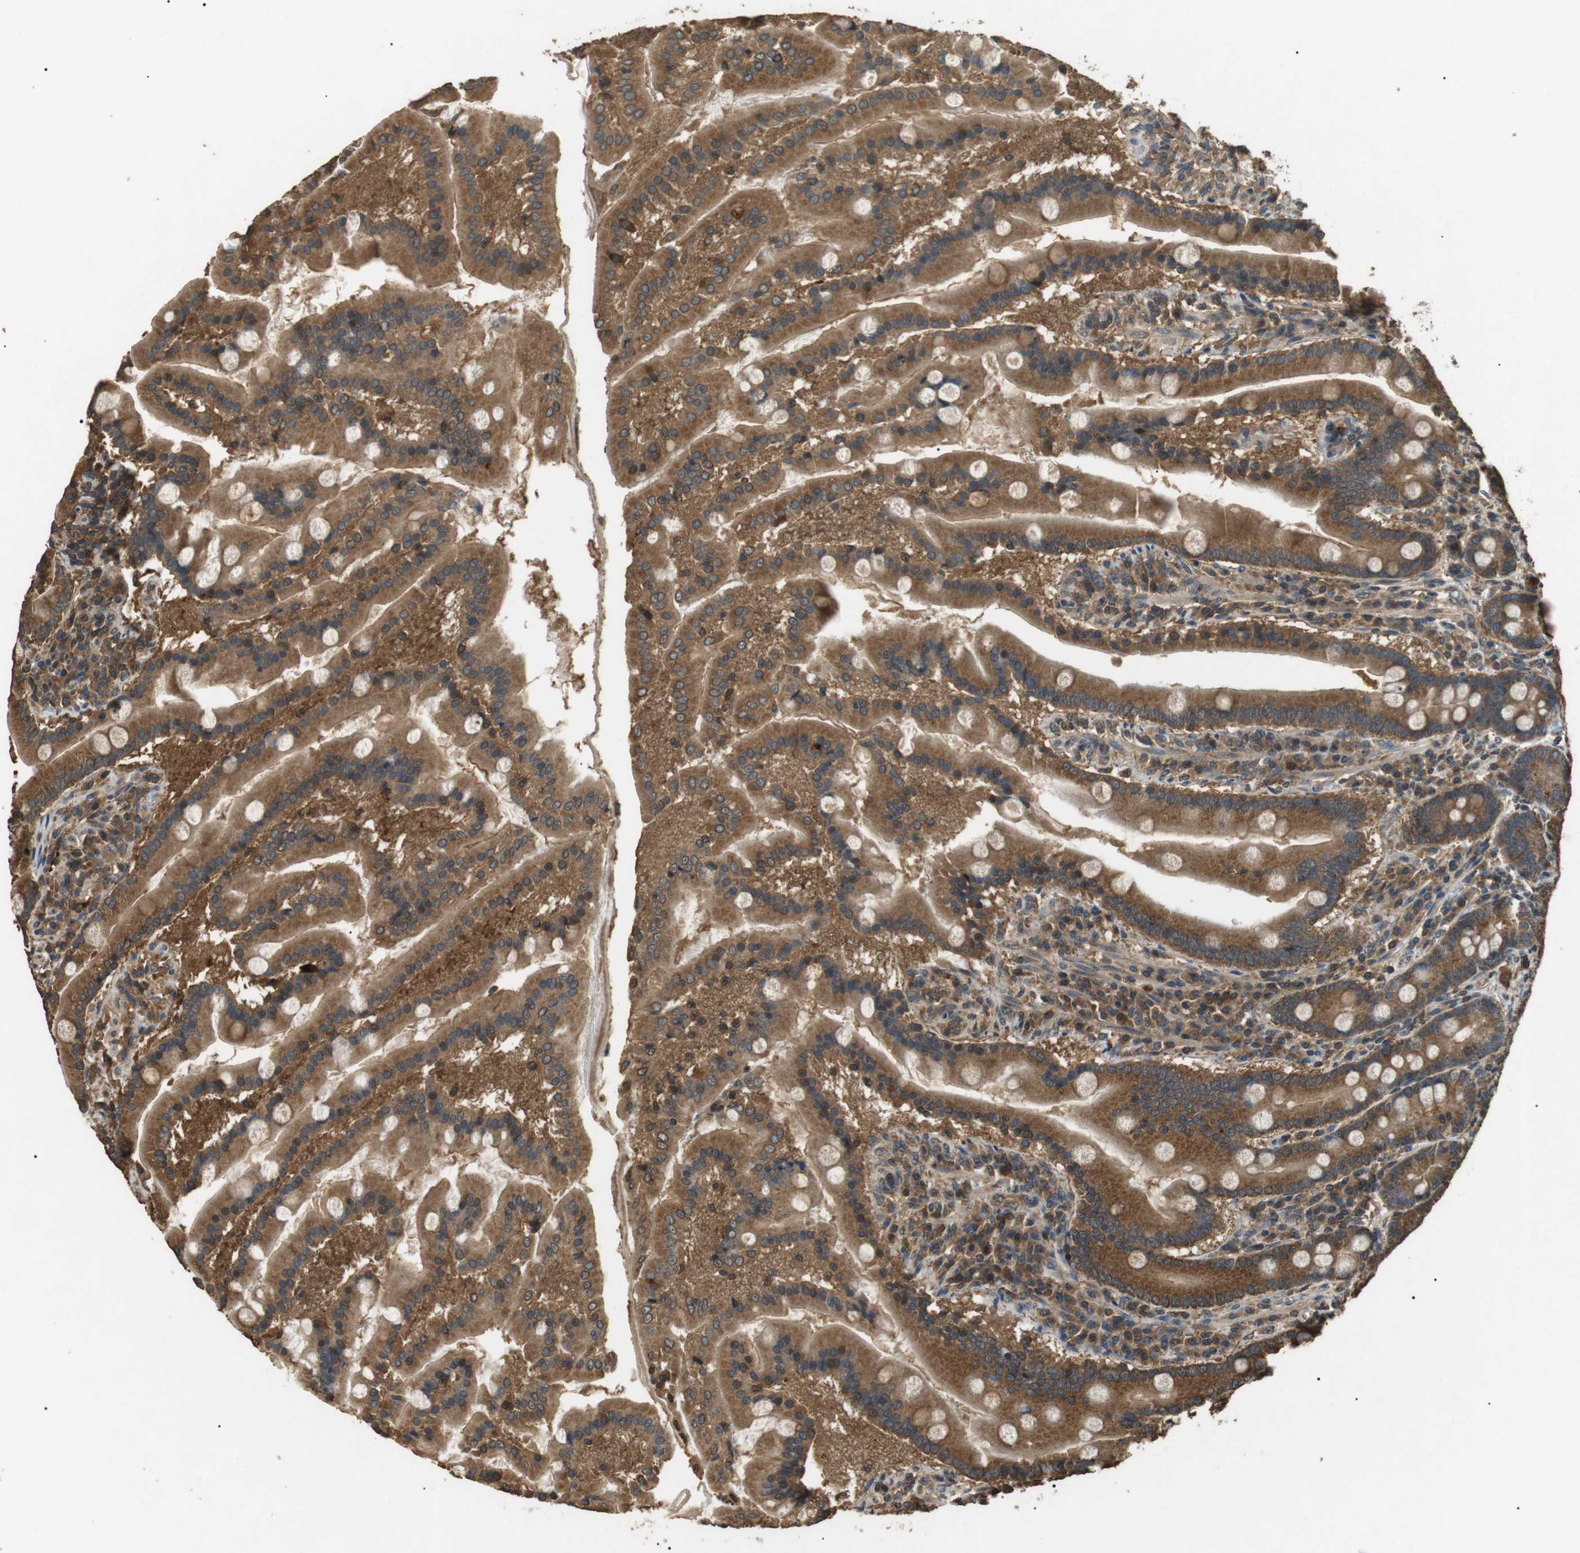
{"staining": {"intensity": "strong", "quantity": ">75%", "location": "cytoplasmic/membranous"}, "tissue": "duodenum", "cell_type": "Glandular cells", "image_type": "normal", "snomed": [{"axis": "morphology", "description": "Normal tissue, NOS"}, {"axis": "topography", "description": "Duodenum"}], "caption": "IHC image of benign duodenum: human duodenum stained using immunohistochemistry (IHC) reveals high levels of strong protein expression localized specifically in the cytoplasmic/membranous of glandular cells, appearing as a cytoplasmic/membranous brown color.", "gene": "TBC1D15", "patient": {"sex": "male", "age": 50}}